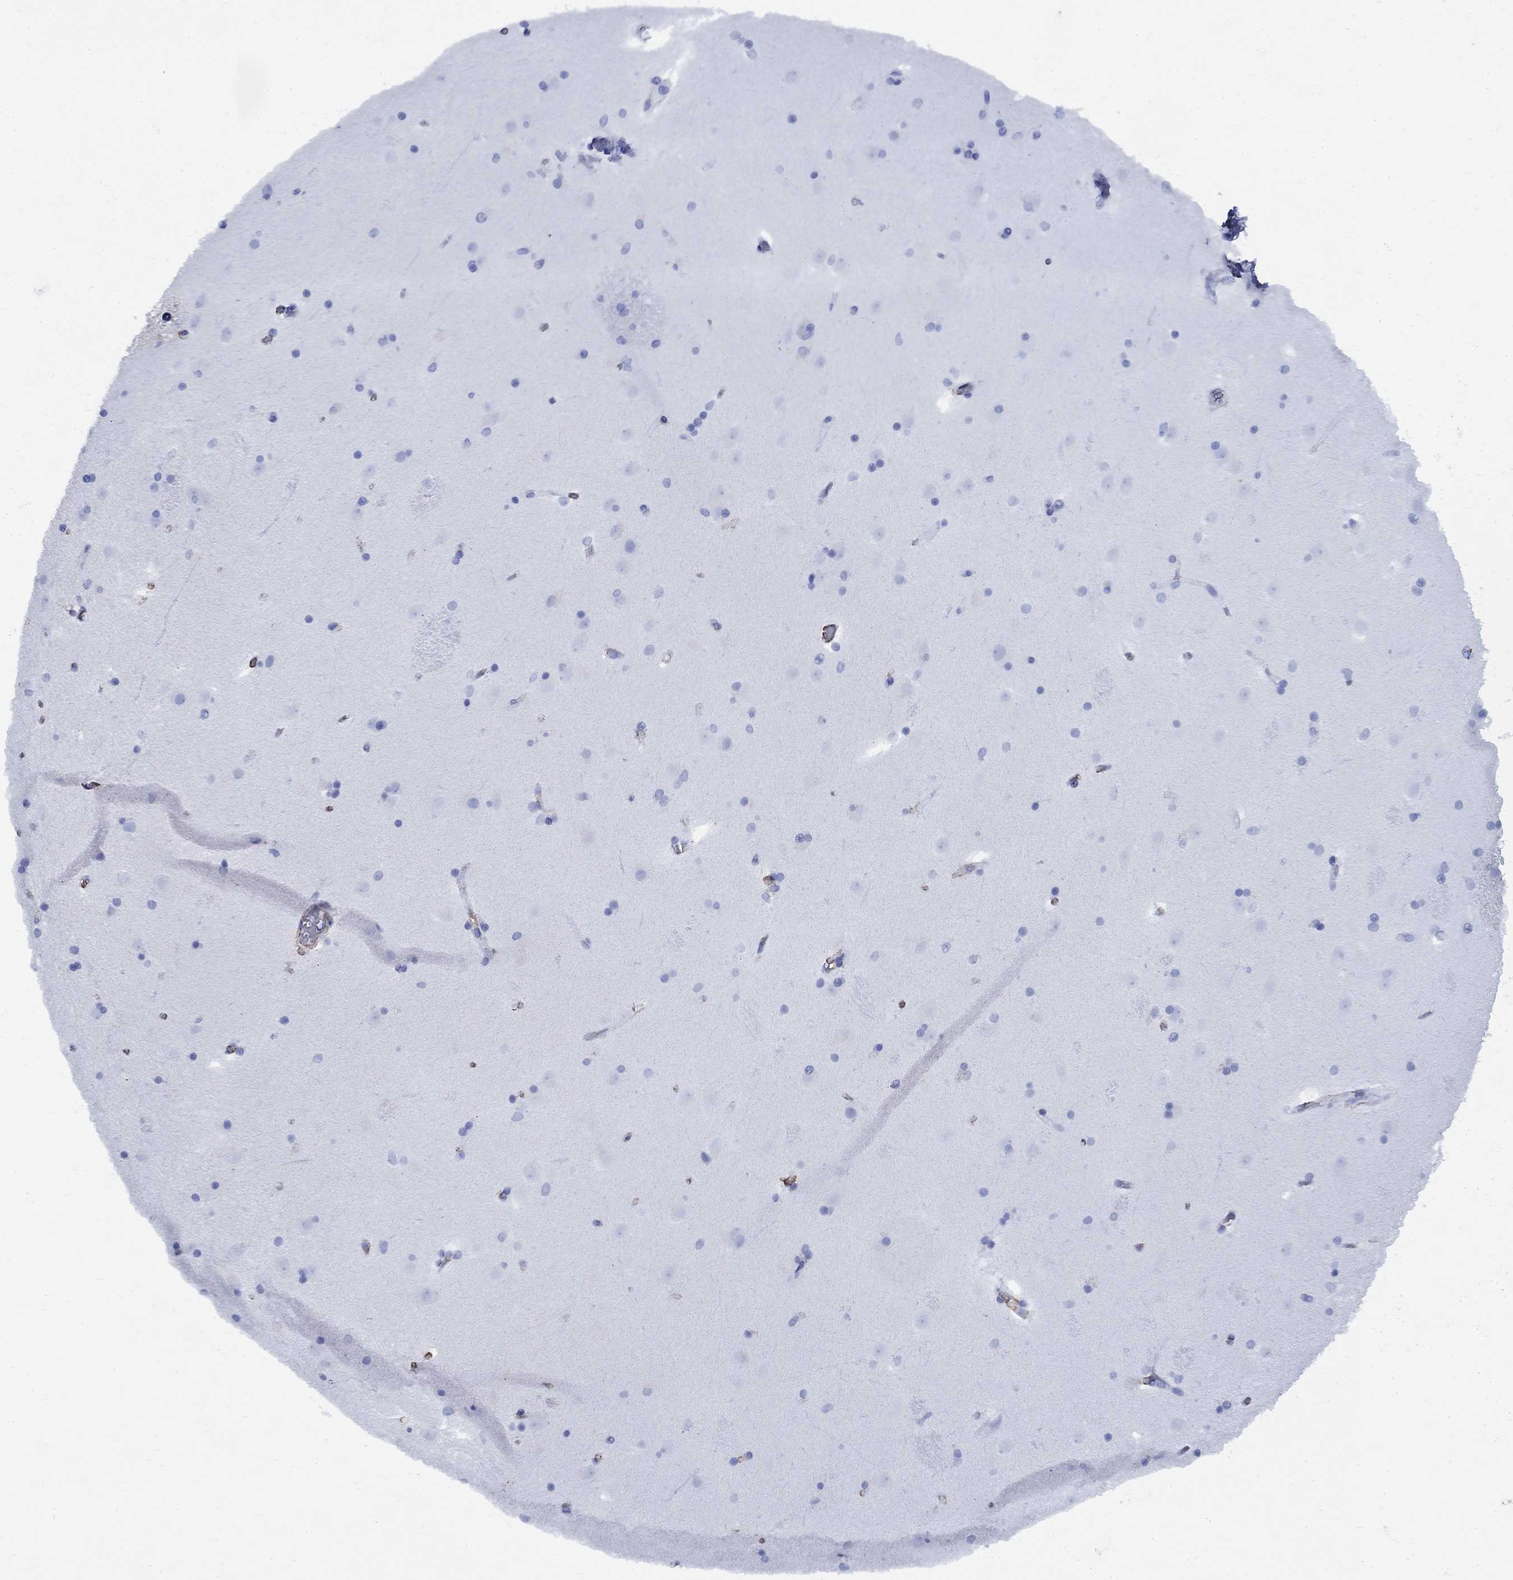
{"staining": {"intensity": "negative", "quantity": "none", "location": "none"}, "tissue": "caudate", "cell_type": "Glial cells", "image_type": "normal", "snomed": [{"axis": "morphology", "description": "Normal tissue, NOS"}, {"axis": "topography", "description": "Lateral ventricle wall"}], "caption": "Image shows no significant protein staining in glial cells of normal caudate.", "gene": "VTN", "patient": {"sex": "male", "age": 51}}